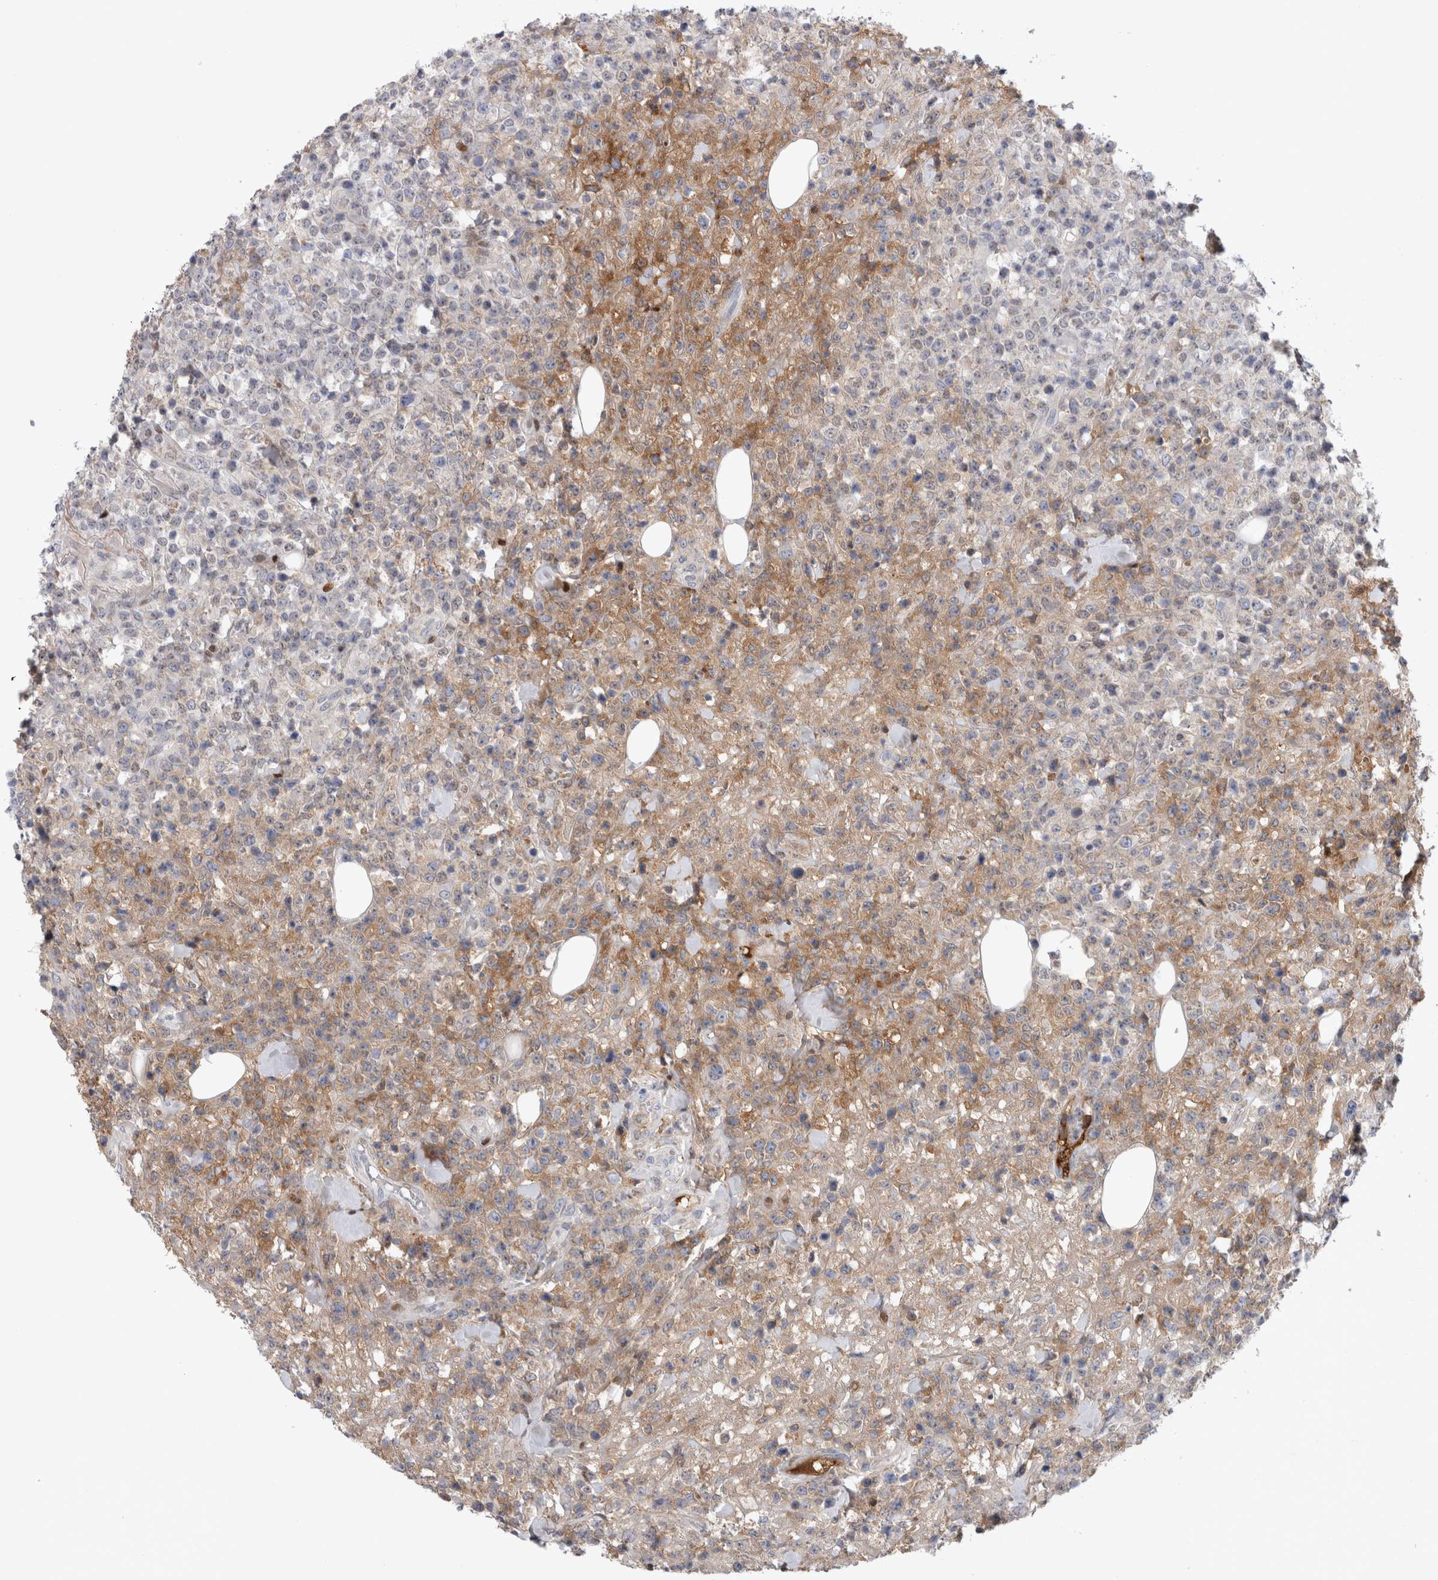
{"staining": {"intensity": "moderate", "quantity": "<25%", "location": "cytoplasmic/membranous"}, "tissue": "lymphoma", "cell_type": "Tumor cells", "image_type": "cancer", "snomed": [{"axis": "morphology", "description": "Malignant lymphoma, non-Hodgkin's type, High grade"}, {"axis": "topography", "description": "Colon"}], "caption": "The immunohistochemical stain labels moderate cytoplasmic/membranous expression in tumor cells of malignant lymphoma, non-Hodgkin's type (high-grade) tissue.", "gene": "RBM48", "patient": {"sex": "female", "age": 53}}